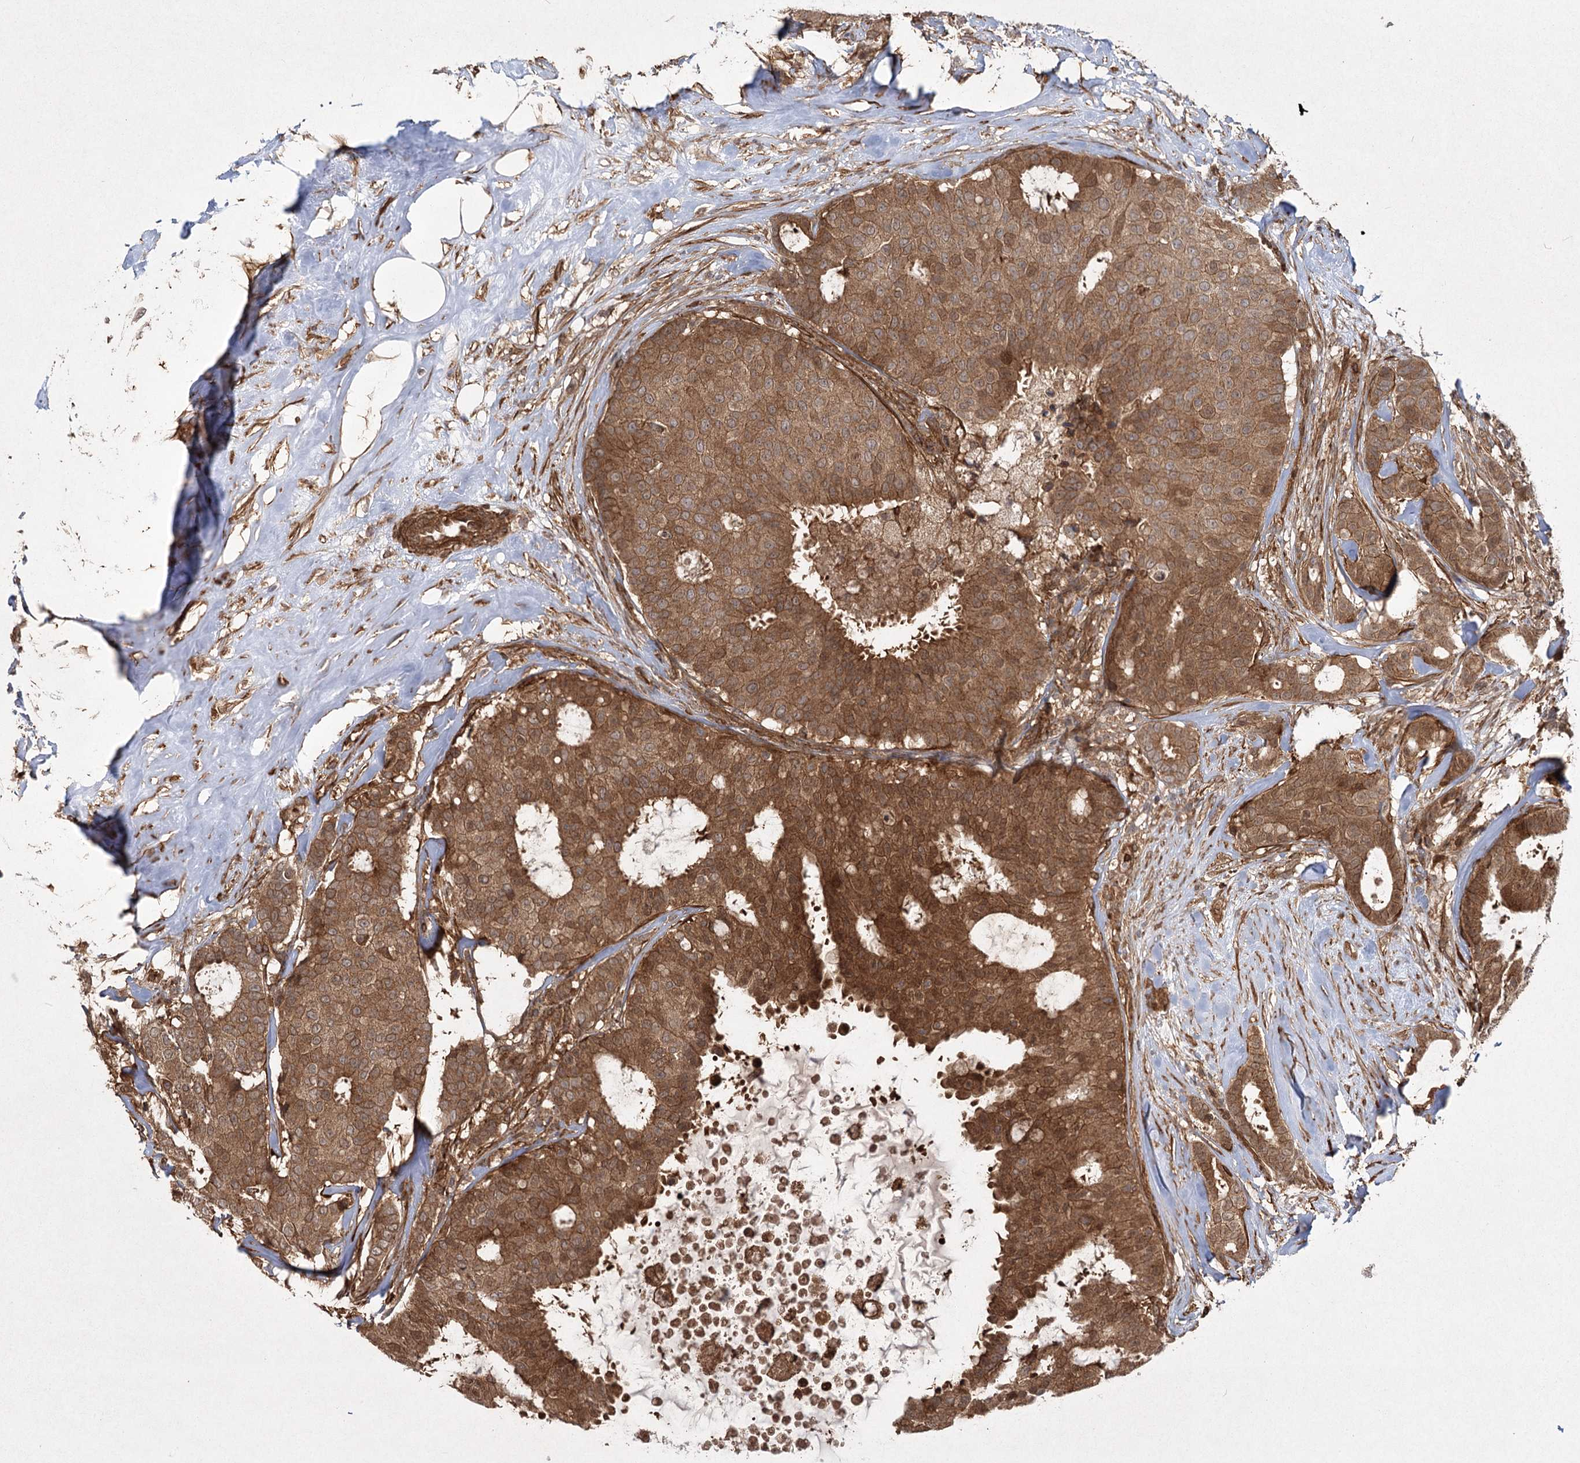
{"staining": {"intensity": "moderate", "quantity": ">75%", "location": "cytoplasmic/membranous"}, "tissue": "breast cancer", "cell_type": "Tumor cells", "image_type": "cancer", "snomed": [{"axis": "morphology", "description": "Duct carcinoma"}, {"axis": "topography", "description": "Breast"}], "caption": "Immunohistochemical staining of human breast infiltrating ductal carcinoma demonstrates moderate cytoplasmic/membranous protein staining in approximately >75% of tumor cells.", "gene": "MDFIC", "patient": {"sex": "female", "age": 75}}